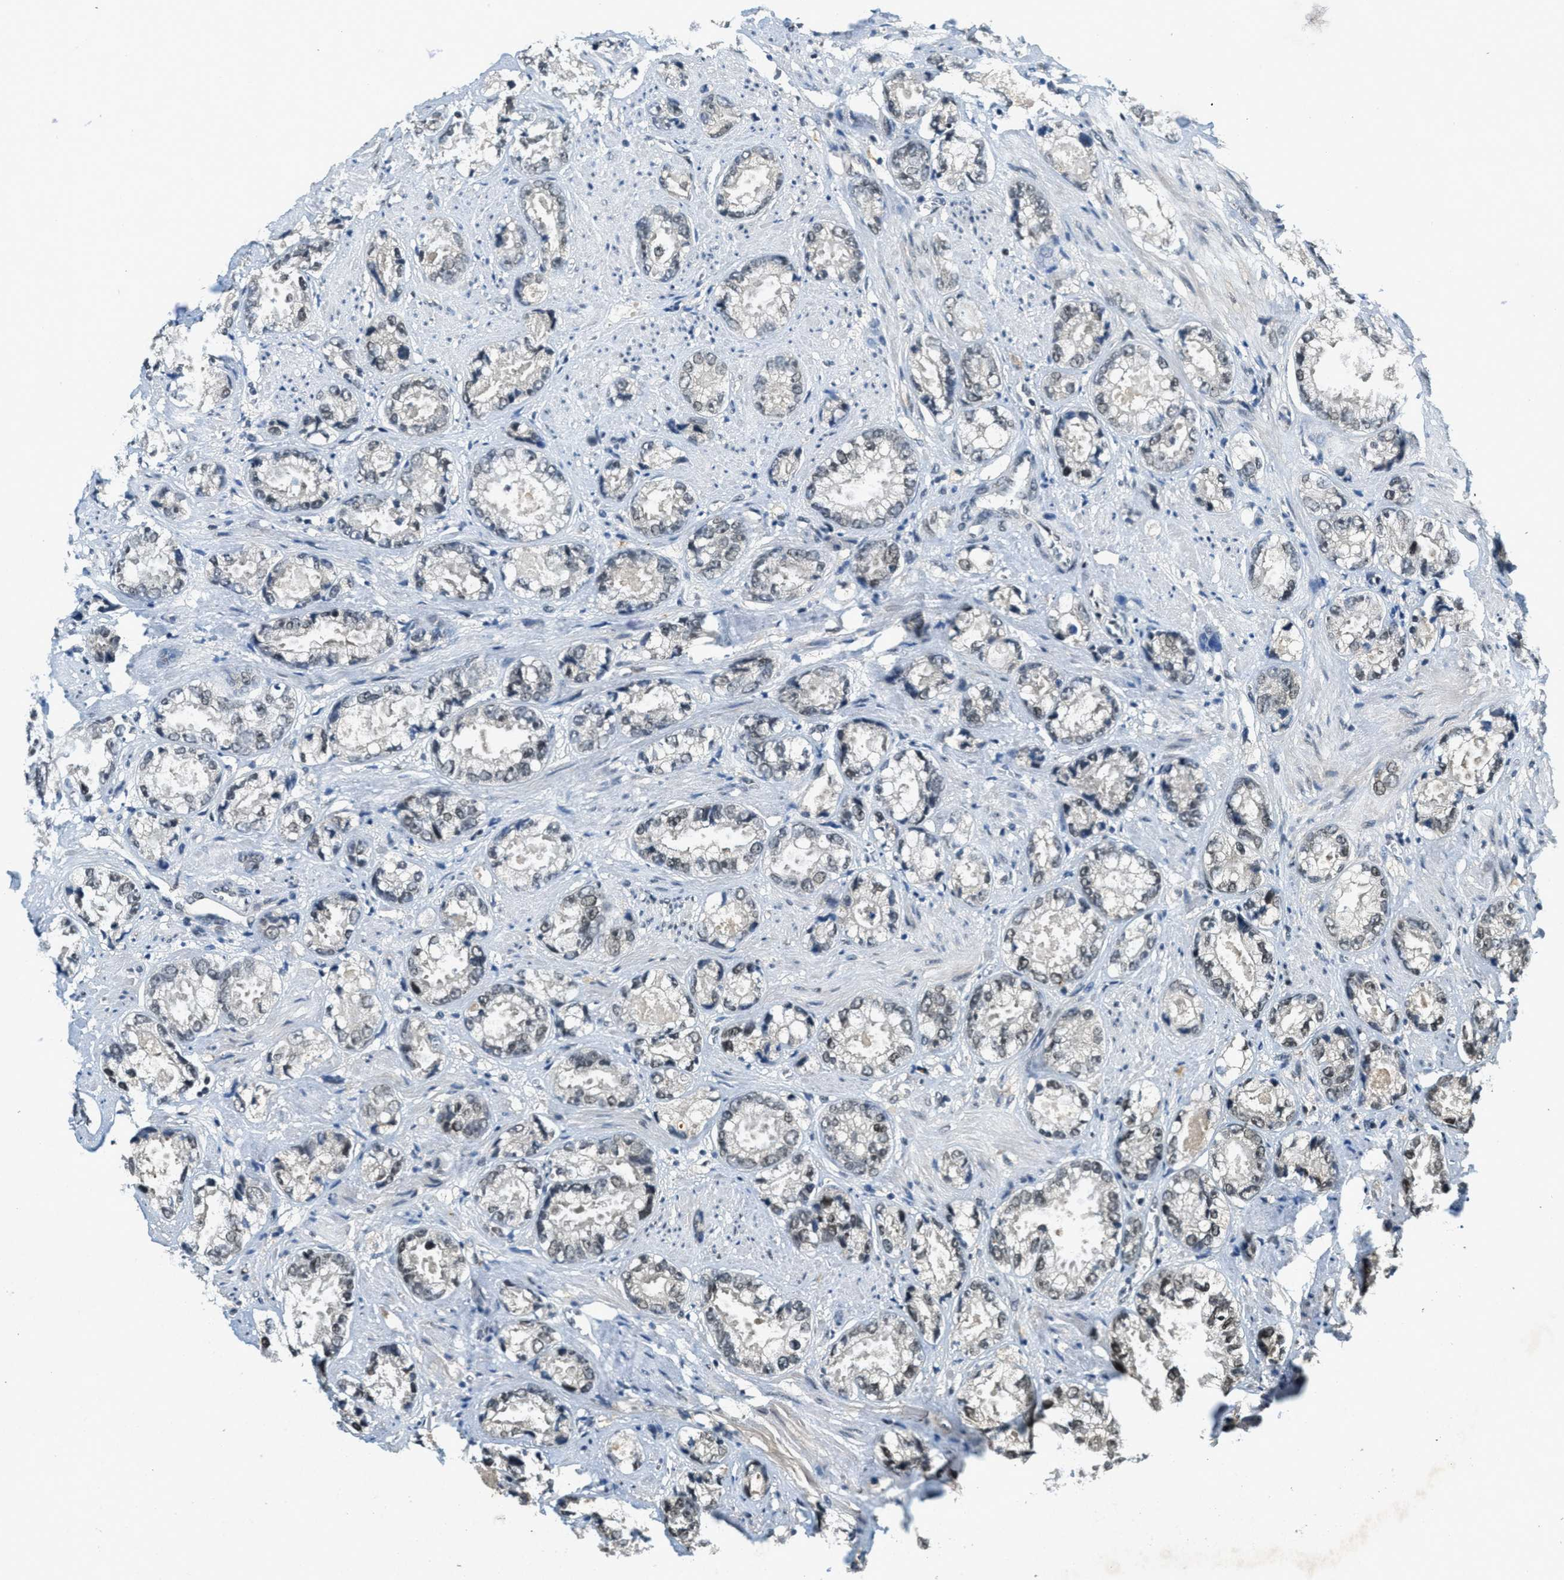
{"staining": {"intensity": "weak", "quantity": "<25%", "location": "nuclear"}, "tissue": "prostate cancer", "cell_type": "Tumor cells", "image_type": "cancer", "snomed": [{"axis": "morphology", "description": "Adenocarcinoma, High grade"}, {"axis": "topography", "description": "Prostate"}], "caption": "This is a histopathology image of IHC staining of prostate adenocarcinoma (high-grade), which shows no expression in tumor cells.", "gene": "ZNF148", "patient": {"sex": "male", "age": 61}}